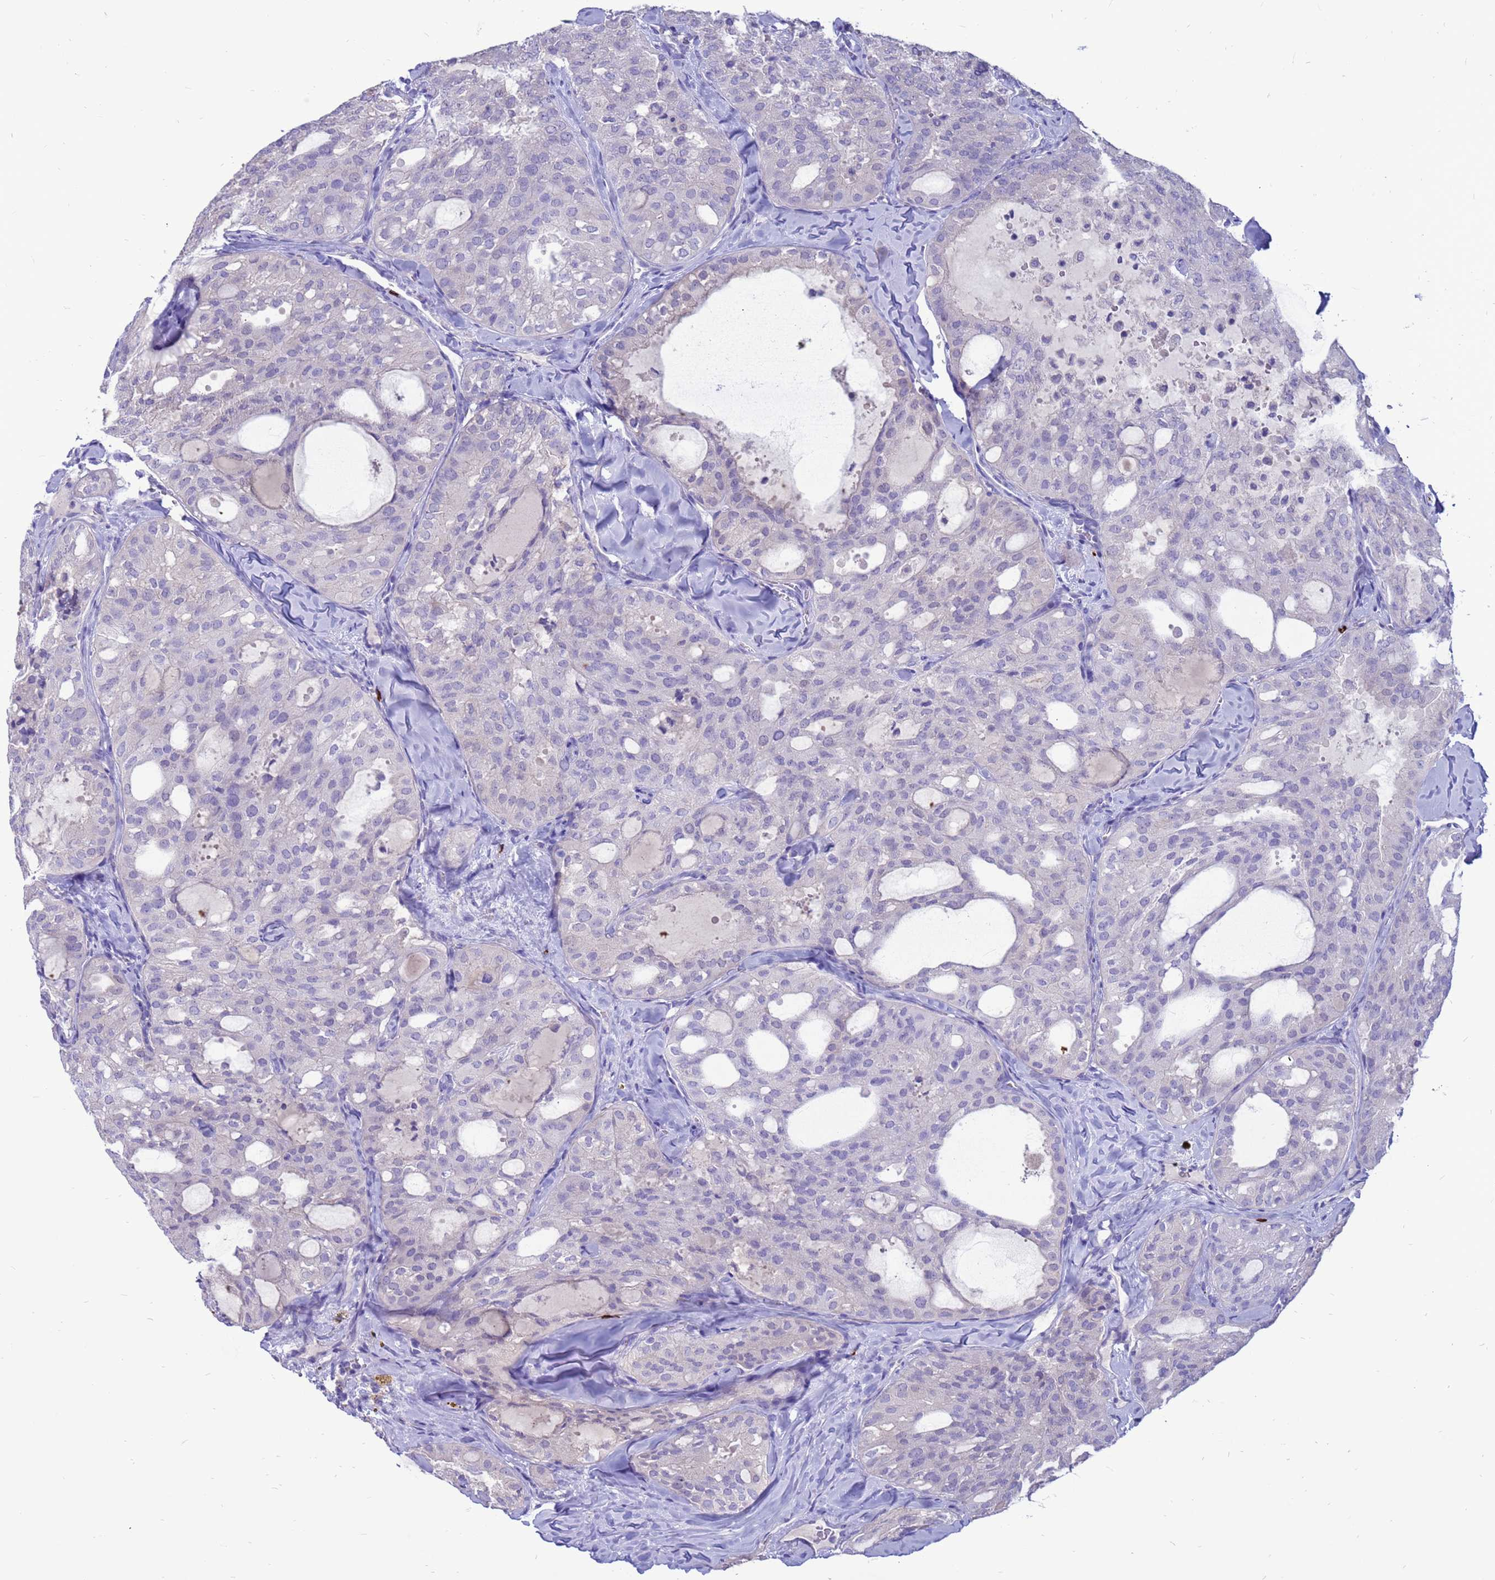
{"staining": {"intensity": "negative", "quantity": "none", "location": "none"}, "tissue": "thyroid cancer", "cell_type": "Tumor cells", "image_type": "cancer", "snomed": [{"axis": "morphology", "description": "Follicular adenoma carcinoma, NOS"}, {"axis": "topography", "description": "Thyroid gland"}], "caption": "Immunohistochemistry (IHC) photomicrograph of human thyroid follicular adenoma carcinoma stained for a protein (brown), which demonstrates no positivity in tumor cells.", "gene": "PDE10A", "patient": {"sex": "male", "age": 75}}